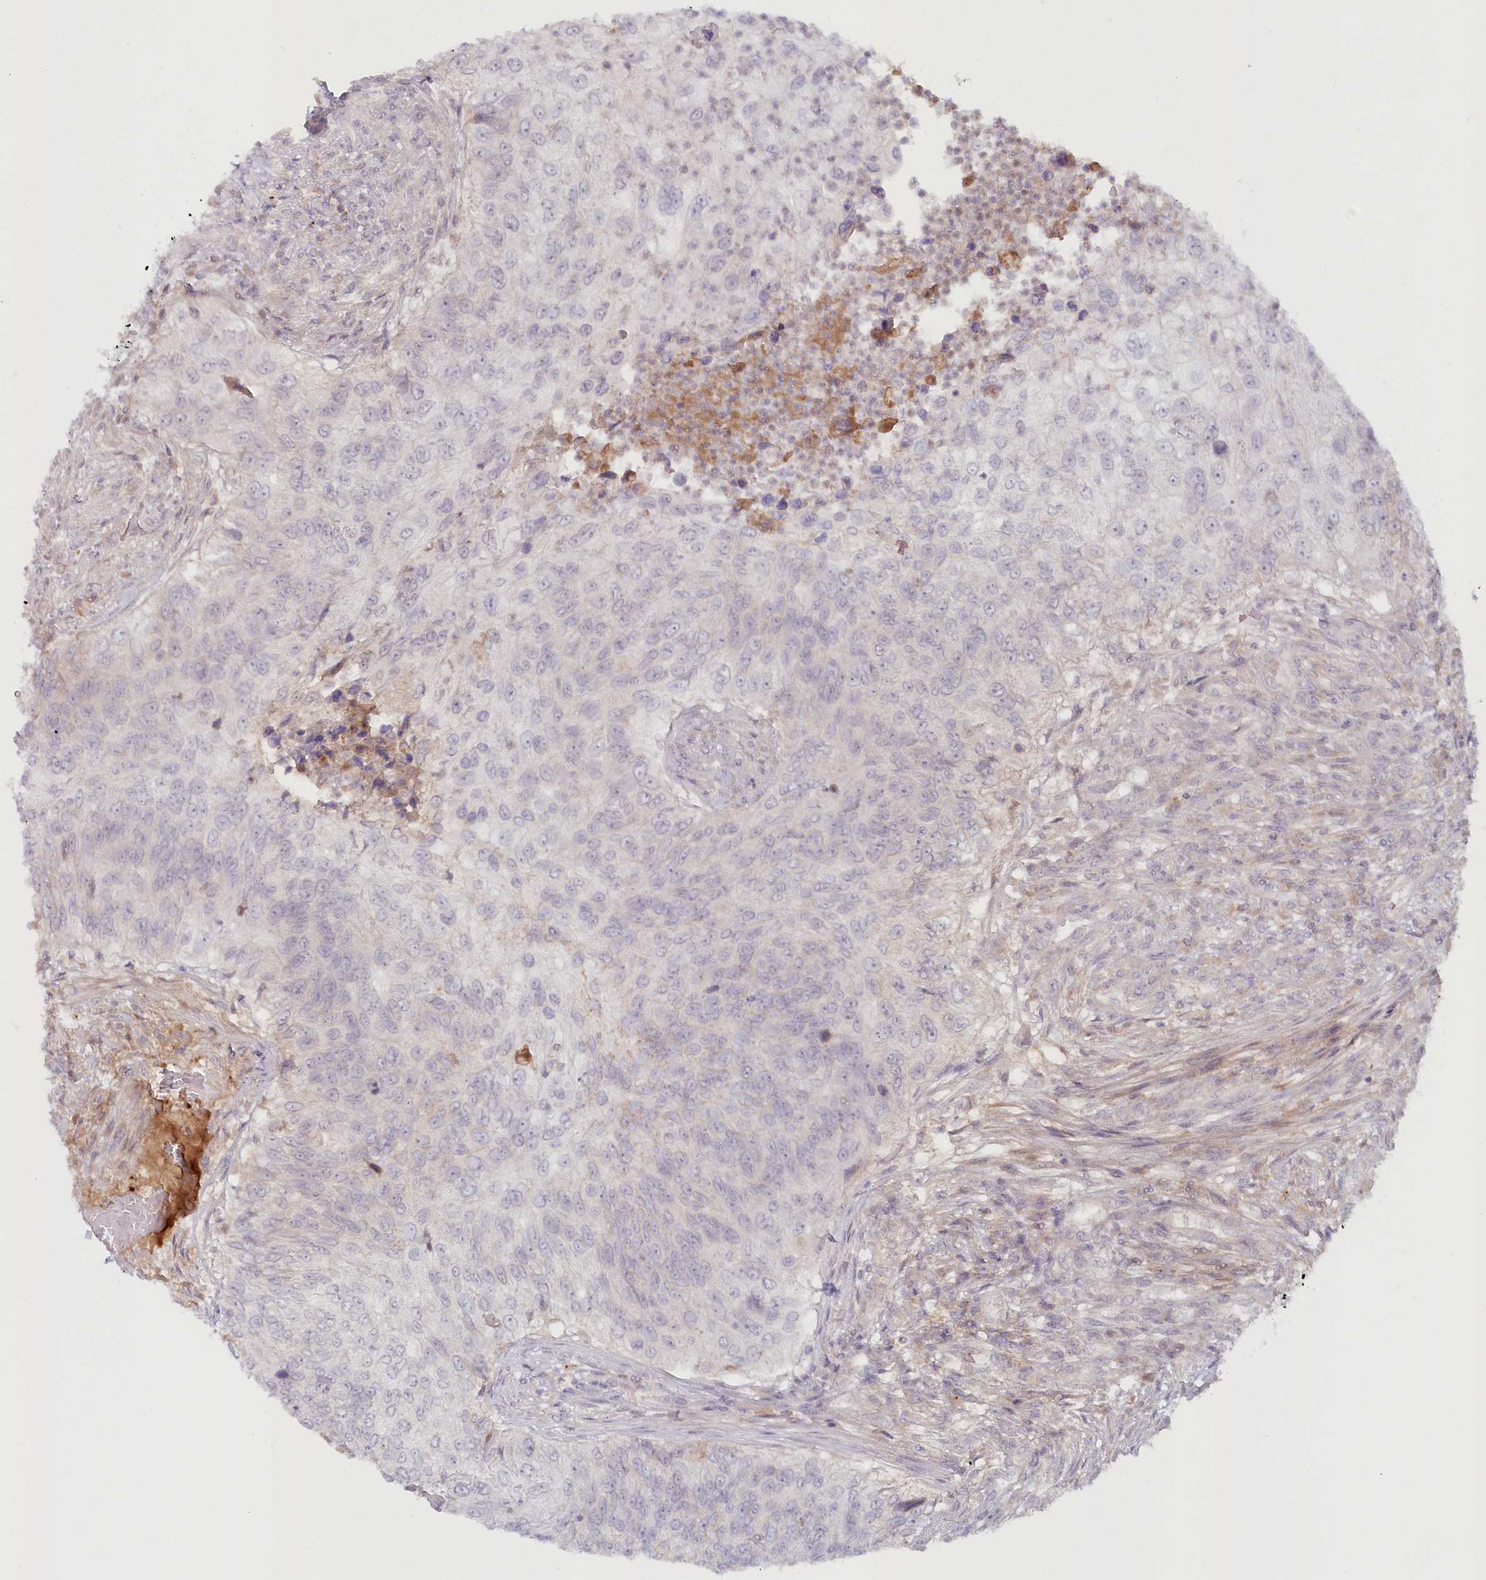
{"staining": {"intensity": "negative", "quantity": "none", "location": "none"}, "tissue": "urothelial cancer", "cell_type": "Tumor cells", "image_type": "cancer", "snomed": [{"axis": "morphology", "description": "Urothelial carcinoma, High grade"}, {"axis": "topography", "description": "Urinary bladder"}], "caption": "This is an IHC image of human high-grade urothelial carcinoma. There is no staining in tumor cells.", "gene": "PSAPL1", "patient": {"sex": "female", "age": 60}}